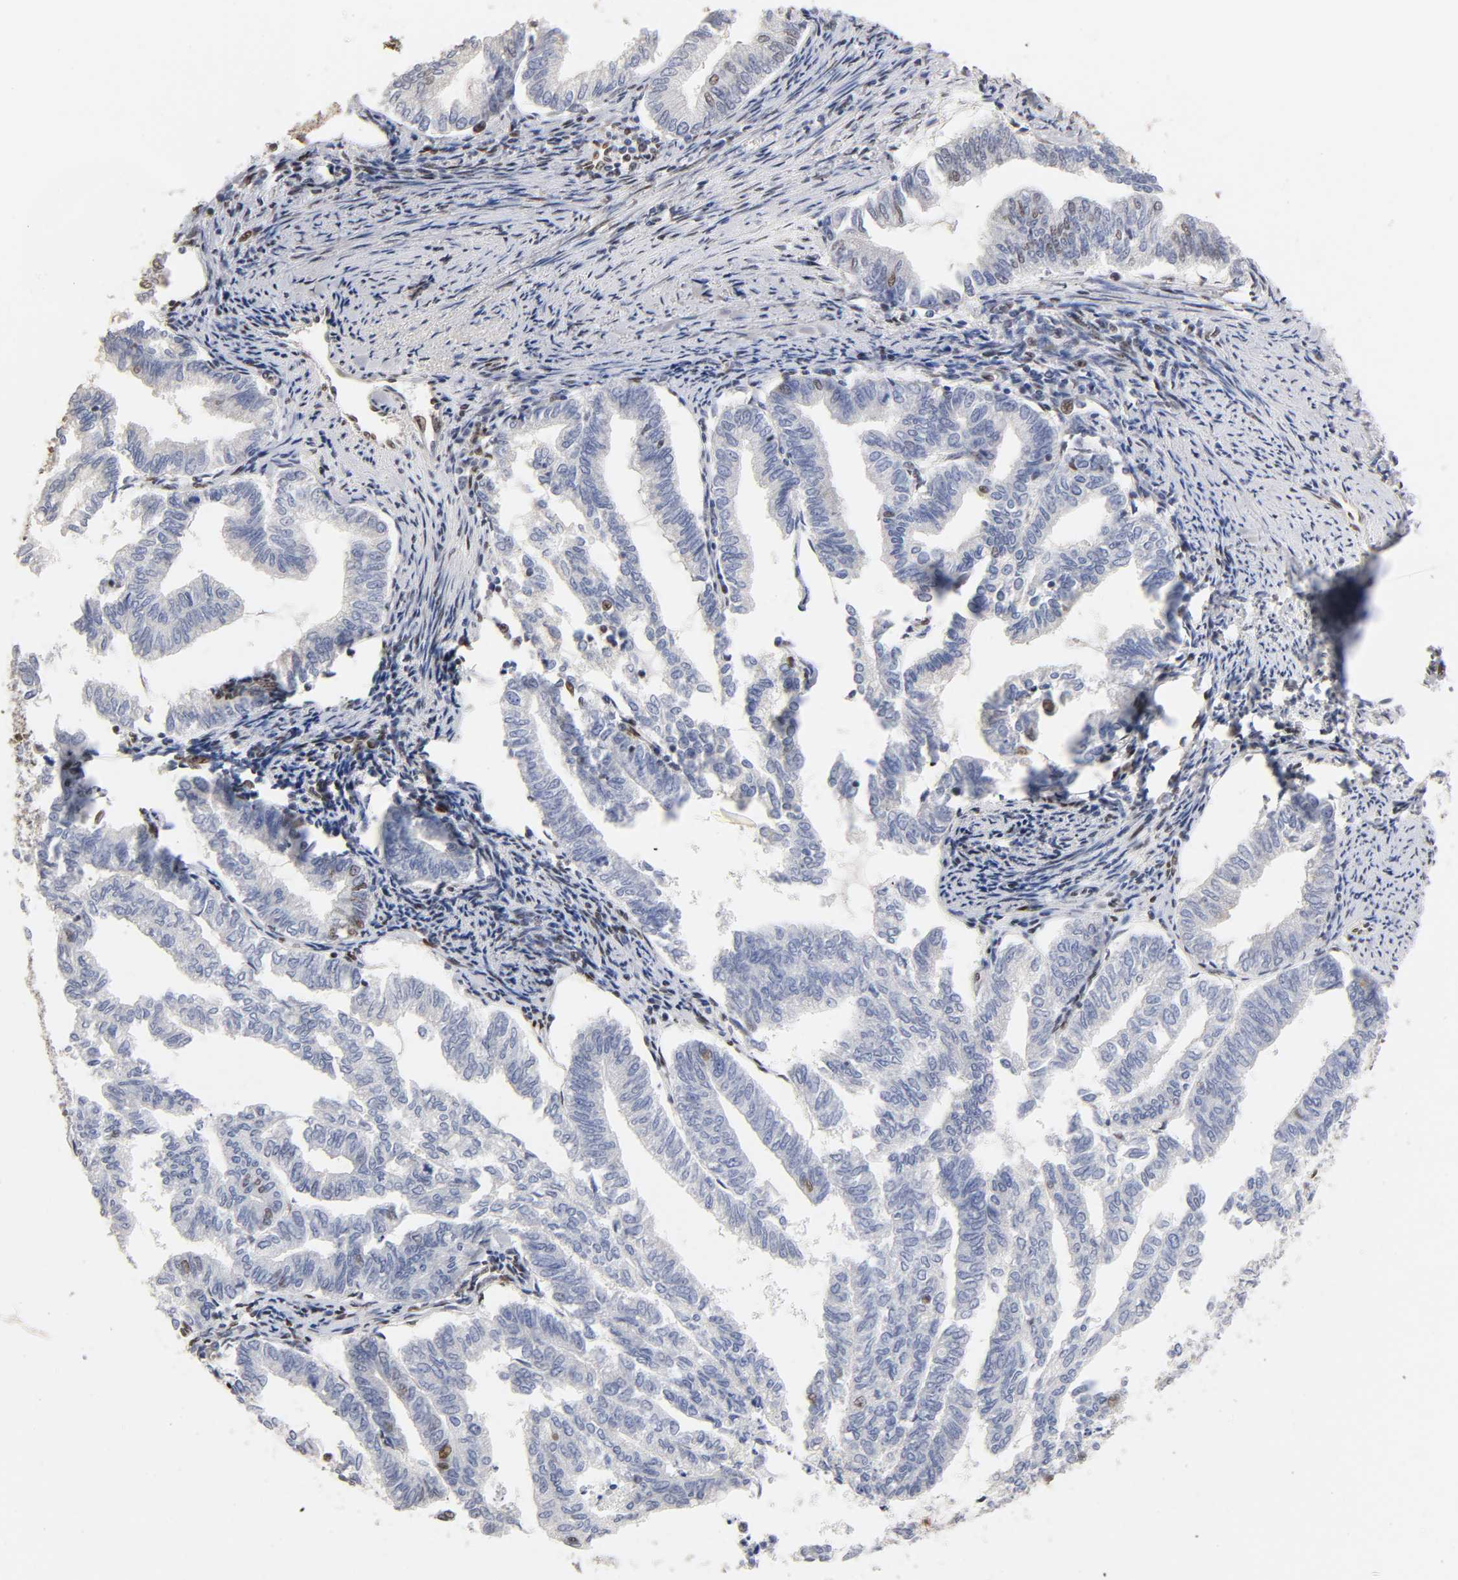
{"staining": {"intensity": "moderate", "quantity": "25%-75%", "location": "nuclear"}, "tissue": "endometrial cancer", "cell_type": "Tumor cells", "image_type": "cancer", "snomed": [{"axis": "morphology", "description": "Adenocarcinoma, NOS"}, {"axis": "topography", "description": "Endometrium"}], "caption": "The image exhibits immunohistochemical staining of adenocarcinoma (endometrial). There is moderate nuclear staining is present in about 25%-75% of tumor cells.", "gene": "TP53RK", "patient": {"sex": "female", "age": 79}}